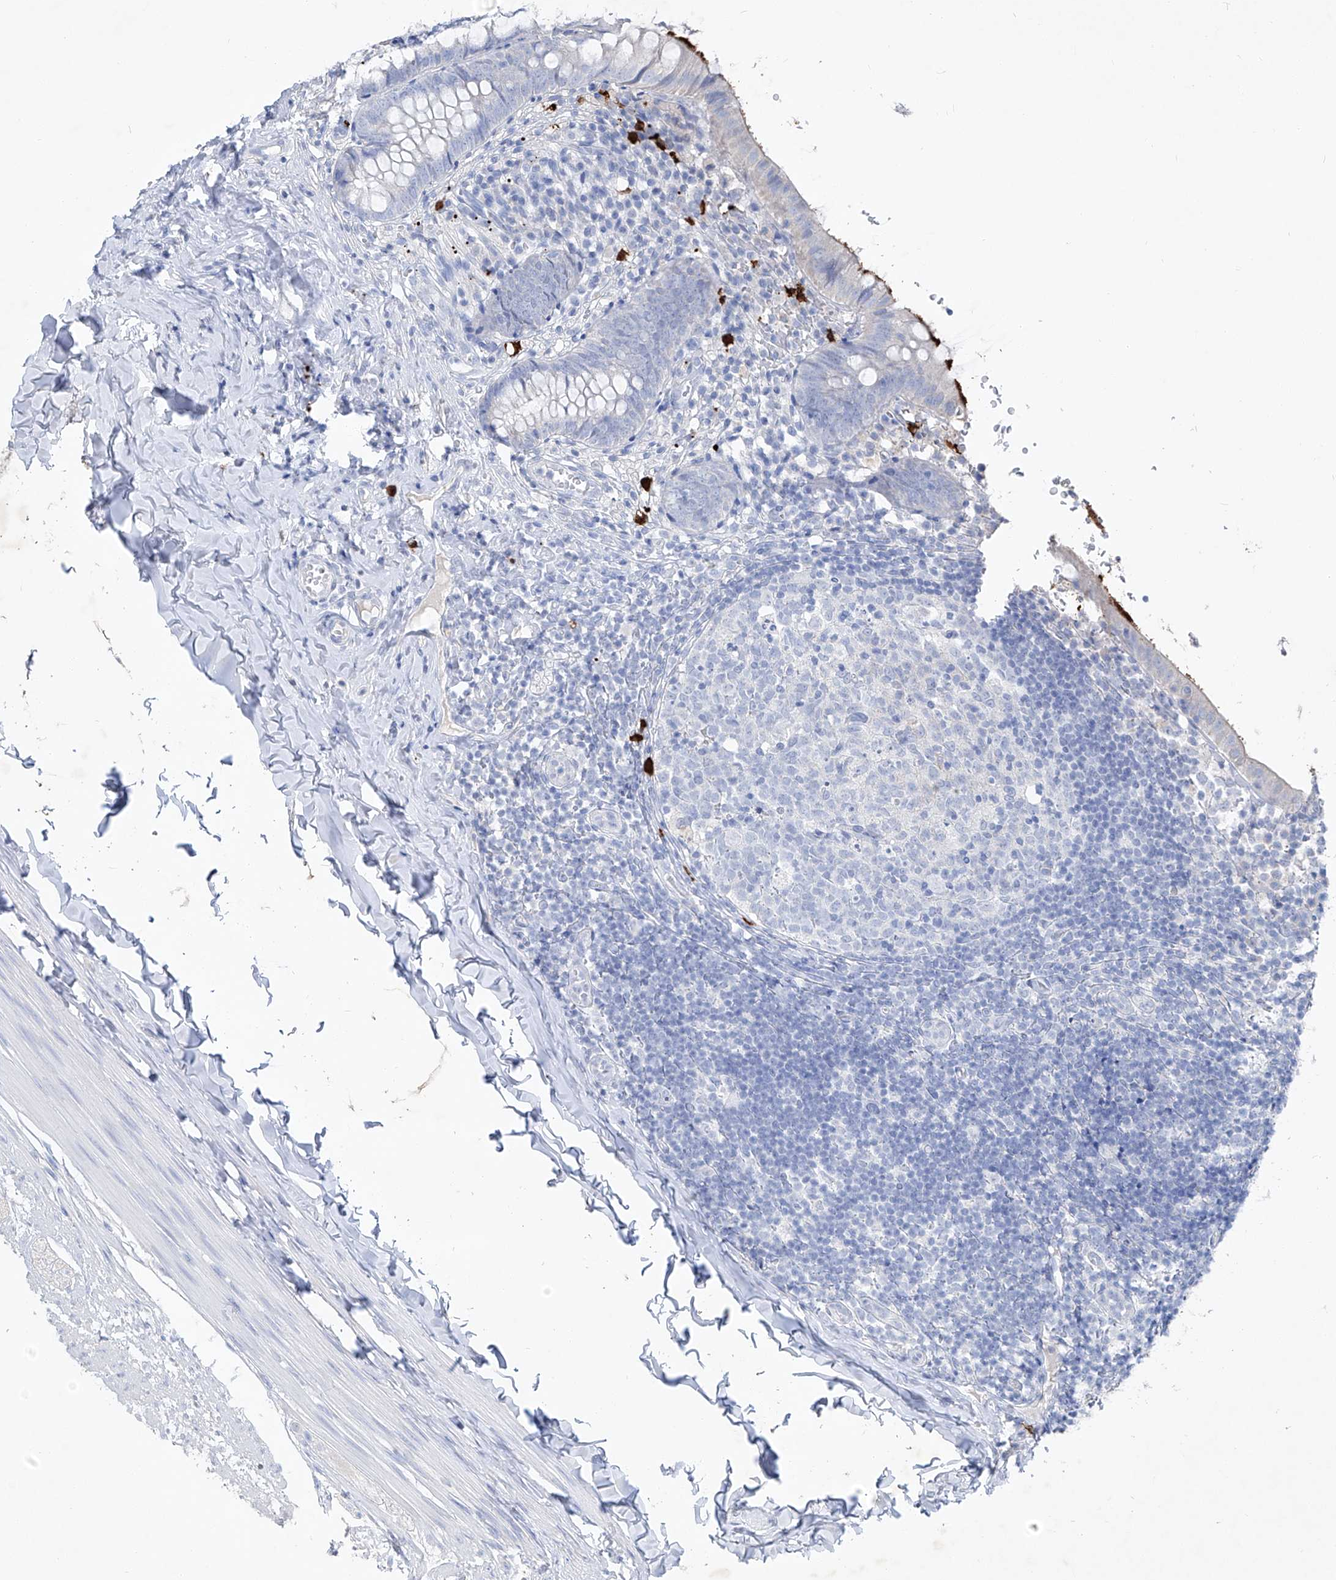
{"staining": {"intensity": "negative", "quantity": "none", "location": "none"}, "tissue": "appendix", "cell_type": "Glandular cells", "image_type": "normal", "snomed": [{"axis": "morphology", "description": "Normal tissue, NOS"}, {"axis": "topography", "description": "Appendix"}], "caption": "The immunohistochemistry (IHC) histopathology image has no significant staining in glandular cells of appendix. (IHC, brightfield microscopy, high magnification).", "gene": "FRS3", "patient": {"sex": "male", "age": 8}}